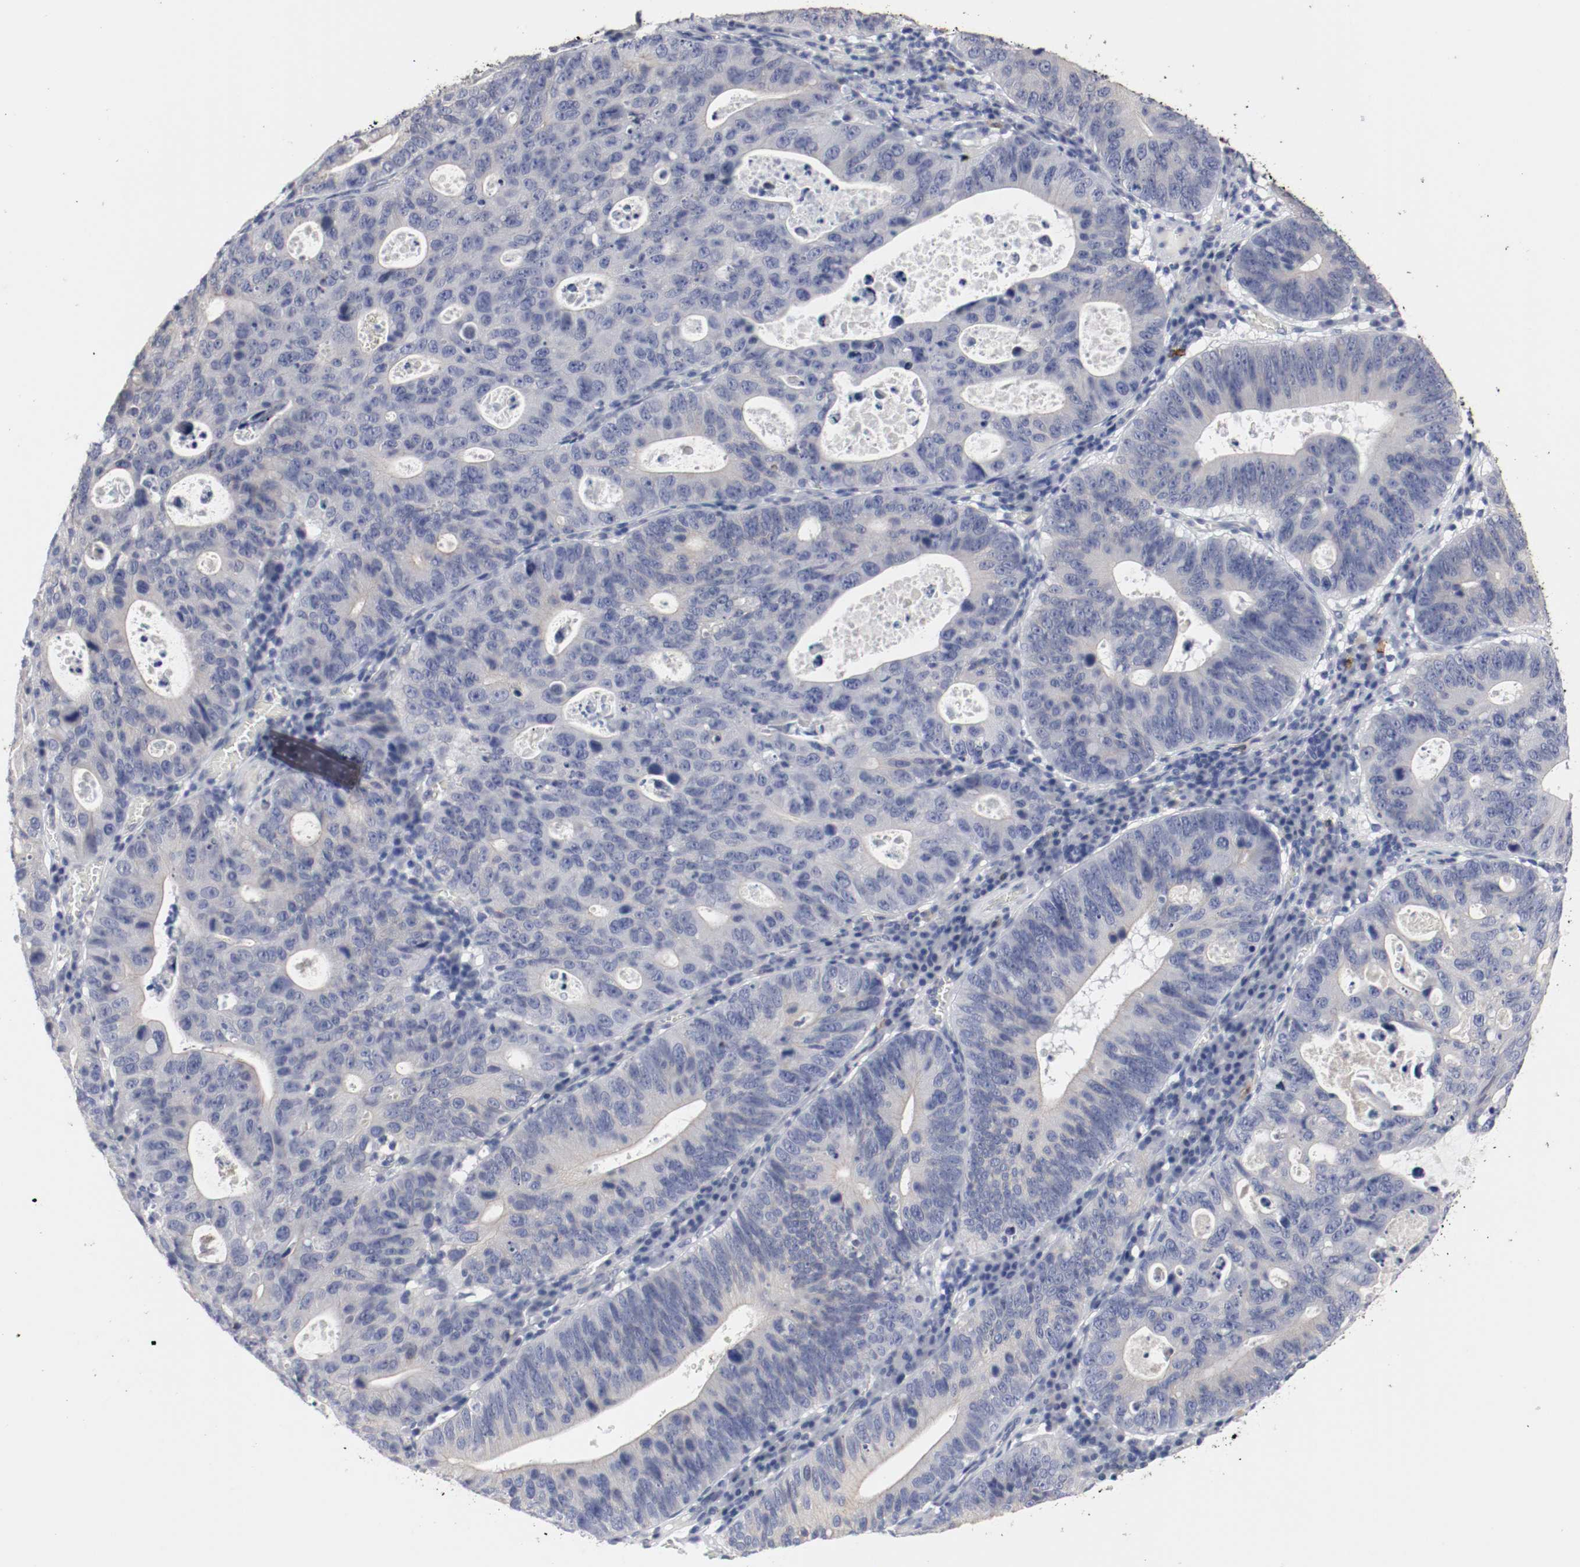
{"staining": {"intensity": "weak", "quantity": "<25%", "location": "cytoplasmic/membranous"}, "tissue": "stomach cancer", "cell_type": "Tumor cells", "image_type": "cancer", "snomed": [{"axis": "morphology", "description": "Adenocarcinoma, NOS"}, {"axis": "topography", "description": "Stomach"}], "caption": "Tumor cells show no significant staining in stomach cancer. (Immunohistochemistry (ihc), brightfield microscopy, high magnification).", "gene": "KIT", "patient": {"sex": "male", "age": 59}}